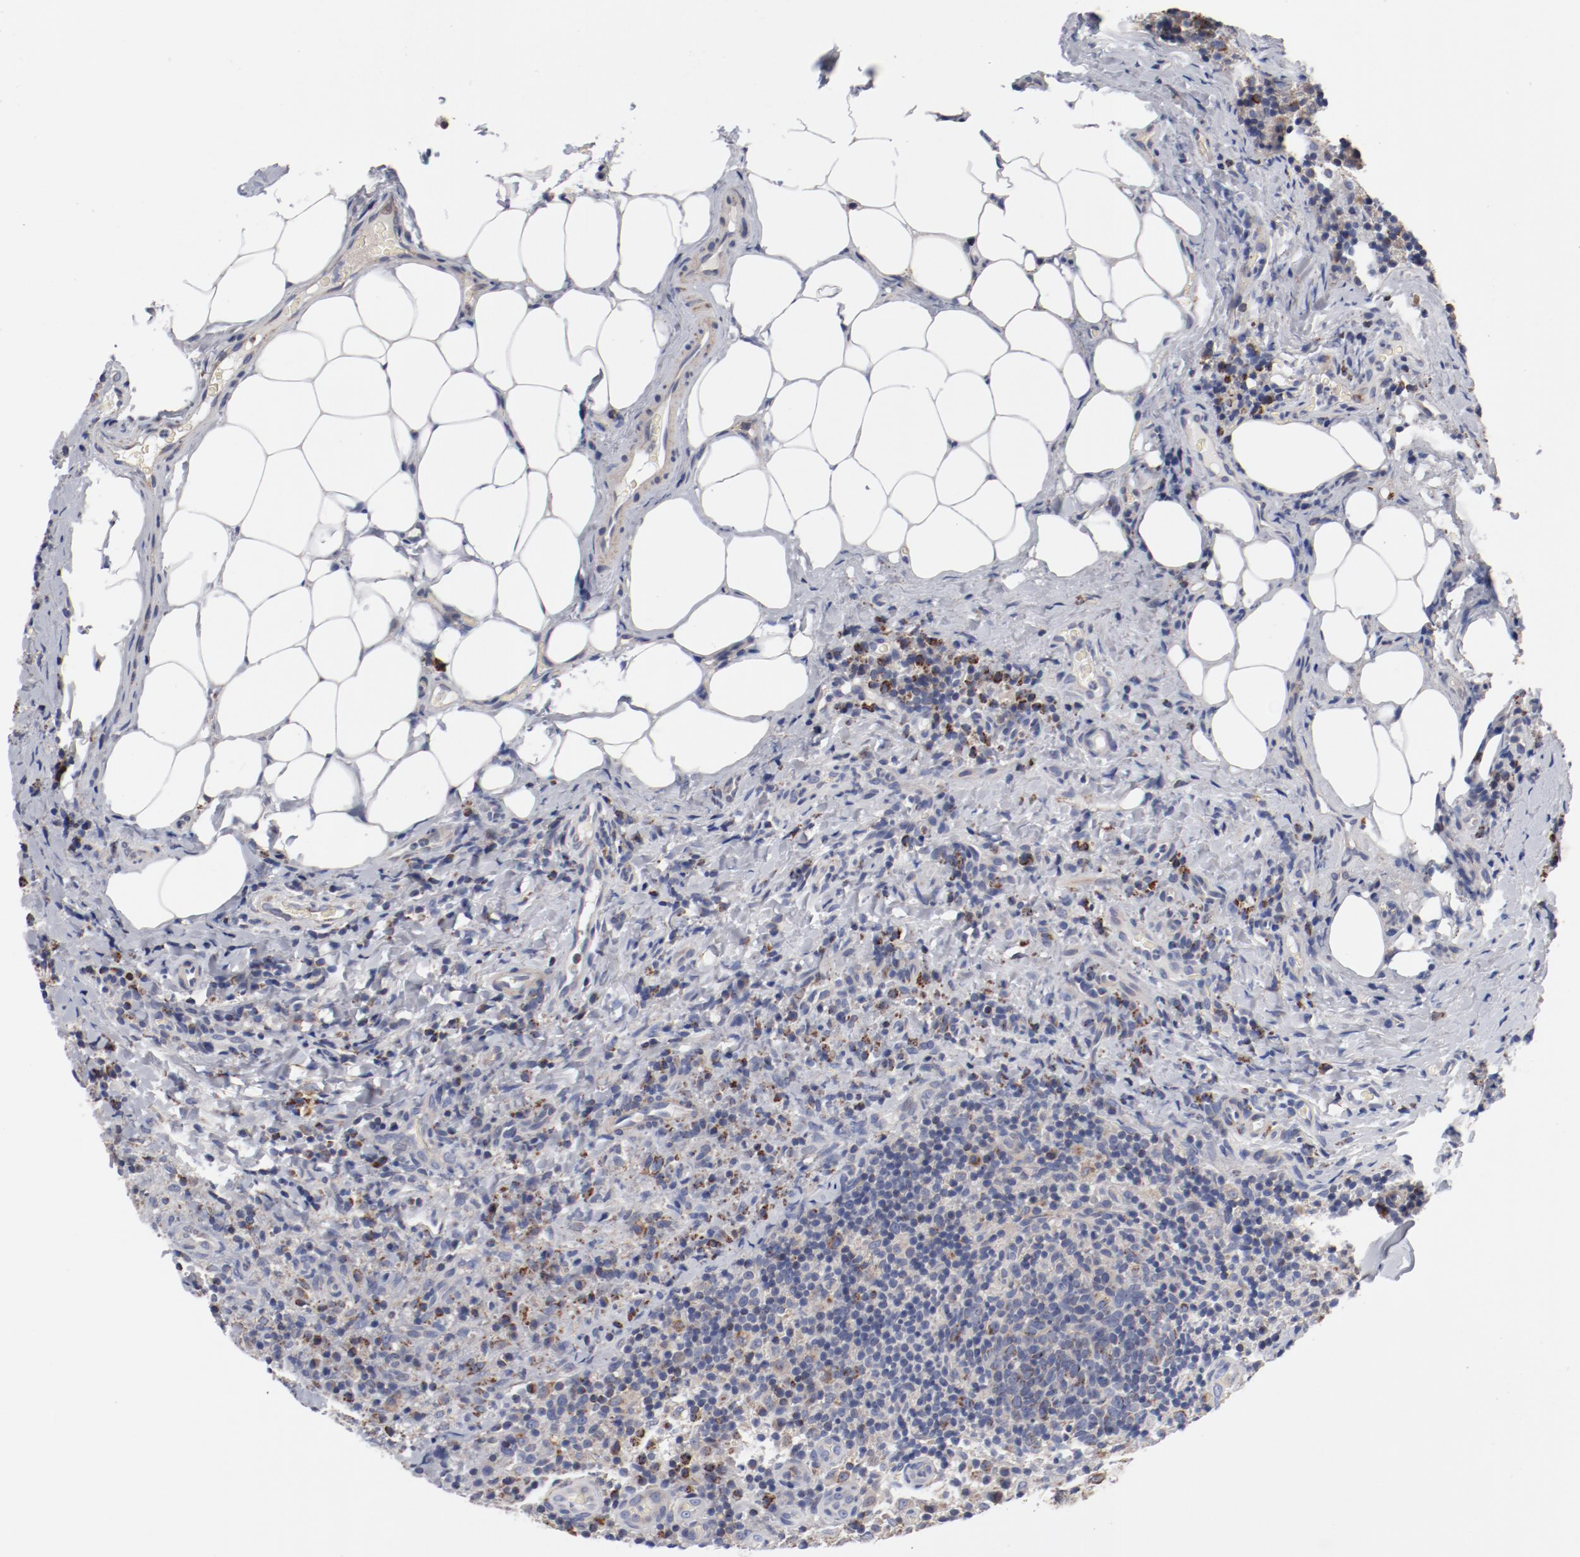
{"staining": {"intensity": "moderate", "quantity": ">75%", "location": "cytoplasmic/membranous"}, "tissue": "lymph node", "cell_type": "Germinal center cells", "image_type": "normal", "snomed": [{"axis": "morphology", "description": "Normal tissue, NOS"}, {"axis": "morphology", "description": "Inflammation, NOS"}, {"axis": "topography", "description": "Lymph node"}], "caption": "A brown stain labels moderate cytoplasmic/membranous staining of a protein in germinal center cells of unremarkable human lymph node. (DAB (3,3'-diaminobenzidine) IHC, brown staining for protein, blue staining for nuclei).", "gene": "NDUFV2", "patient": {"sex": "male", "age": 46}}